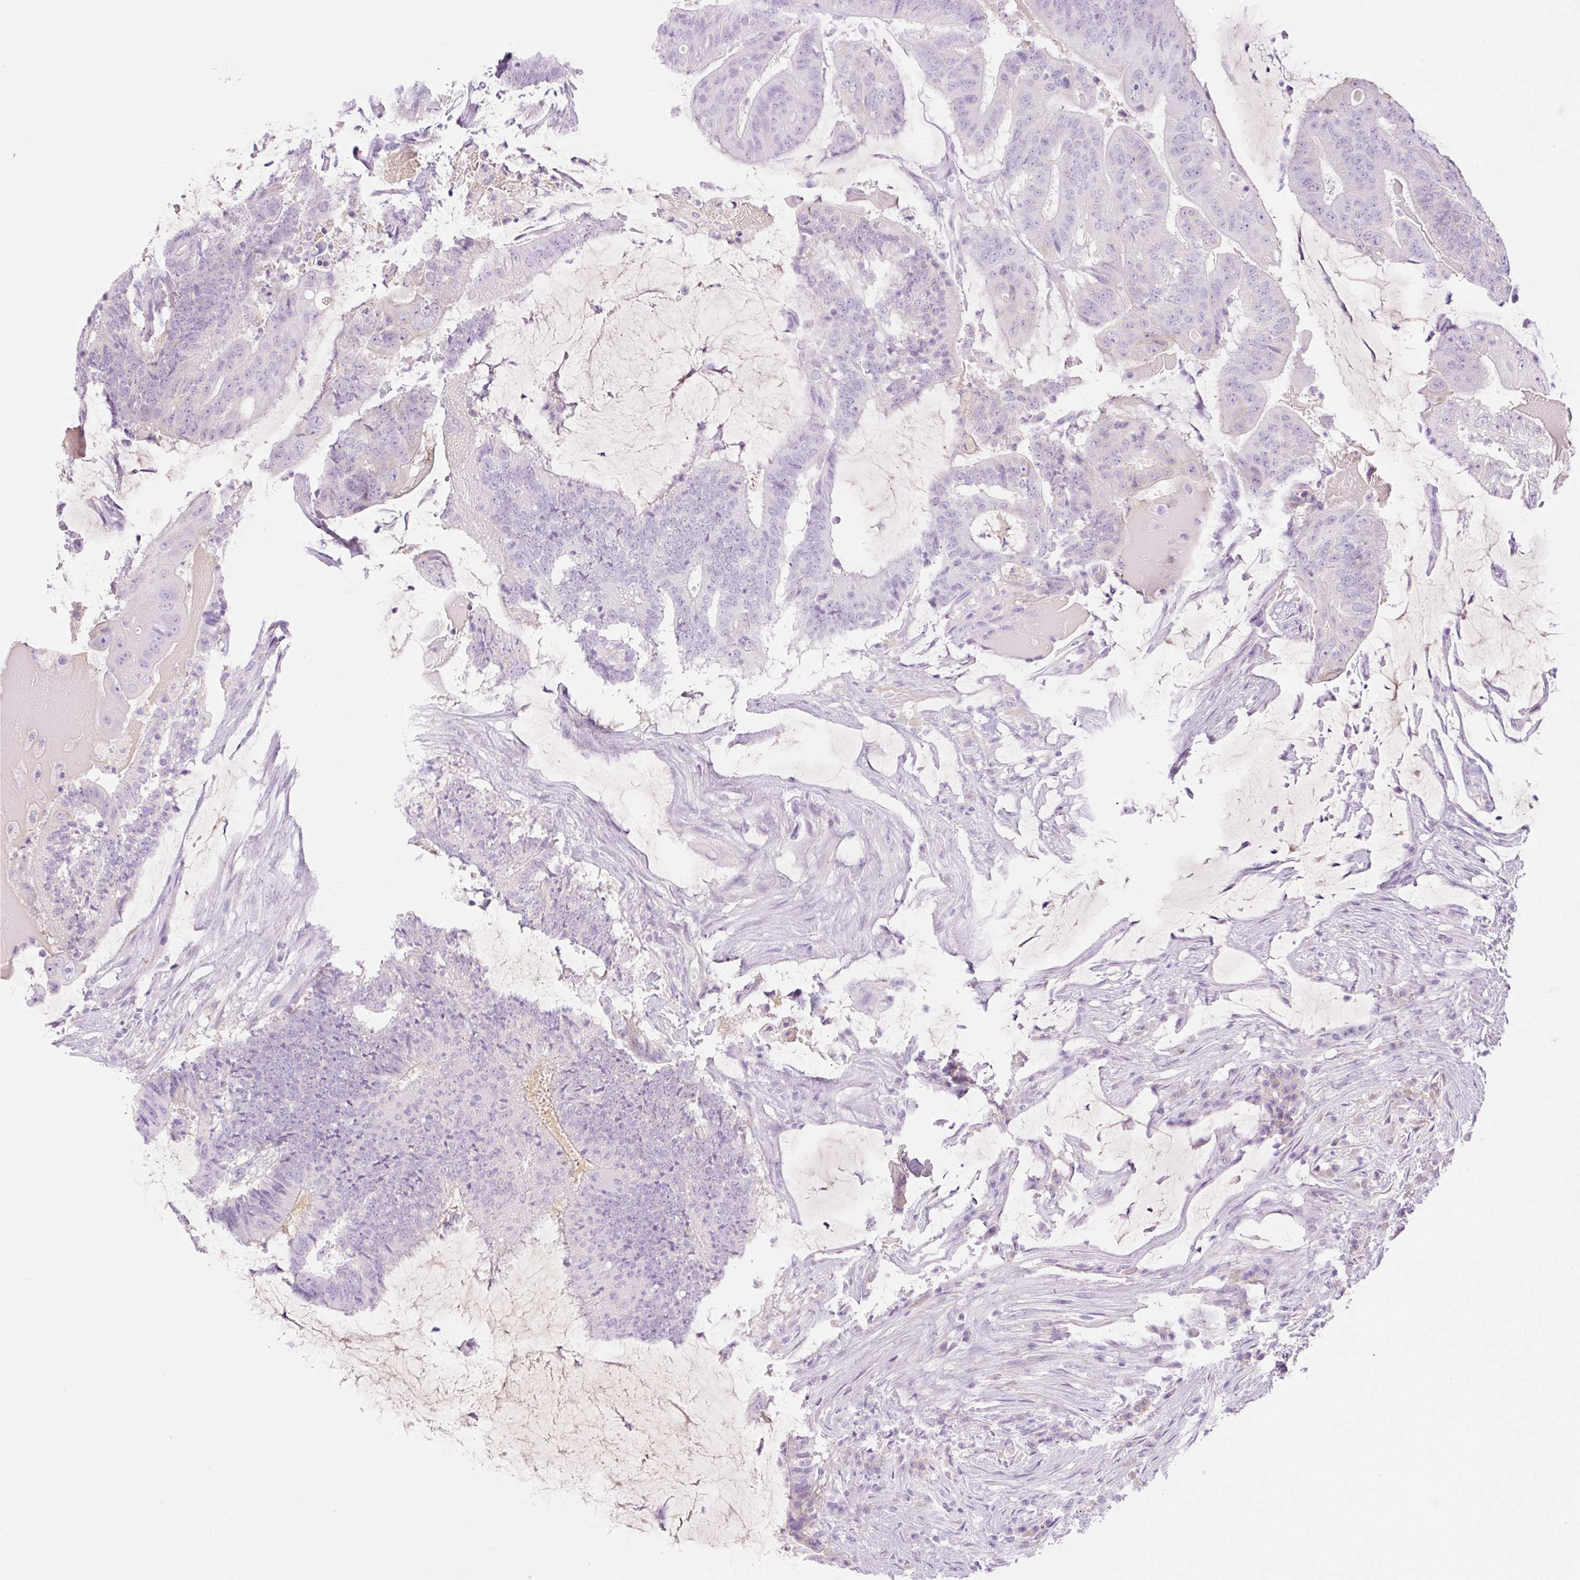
{"staining": {"intensity": "negative", "quantity": "none", "location": "none"}, "tissue": "colorectal cancer", "cell_type": "Tumor cells", "image_type": "cancer", "snomed": [{"axis": "morphology", "description": "Adenocarcinoma, NOS"}, {"axis": "topography", "description": "Colon"}], "caption": "Immunohistochemistry image of neoplastic tissue: human colorectal adenocarcinoma stained with DAB exhibits no significant protein expression in tumor cells.", "gene": "PALM3", "patient": {"sex": "female", "age": 43}}